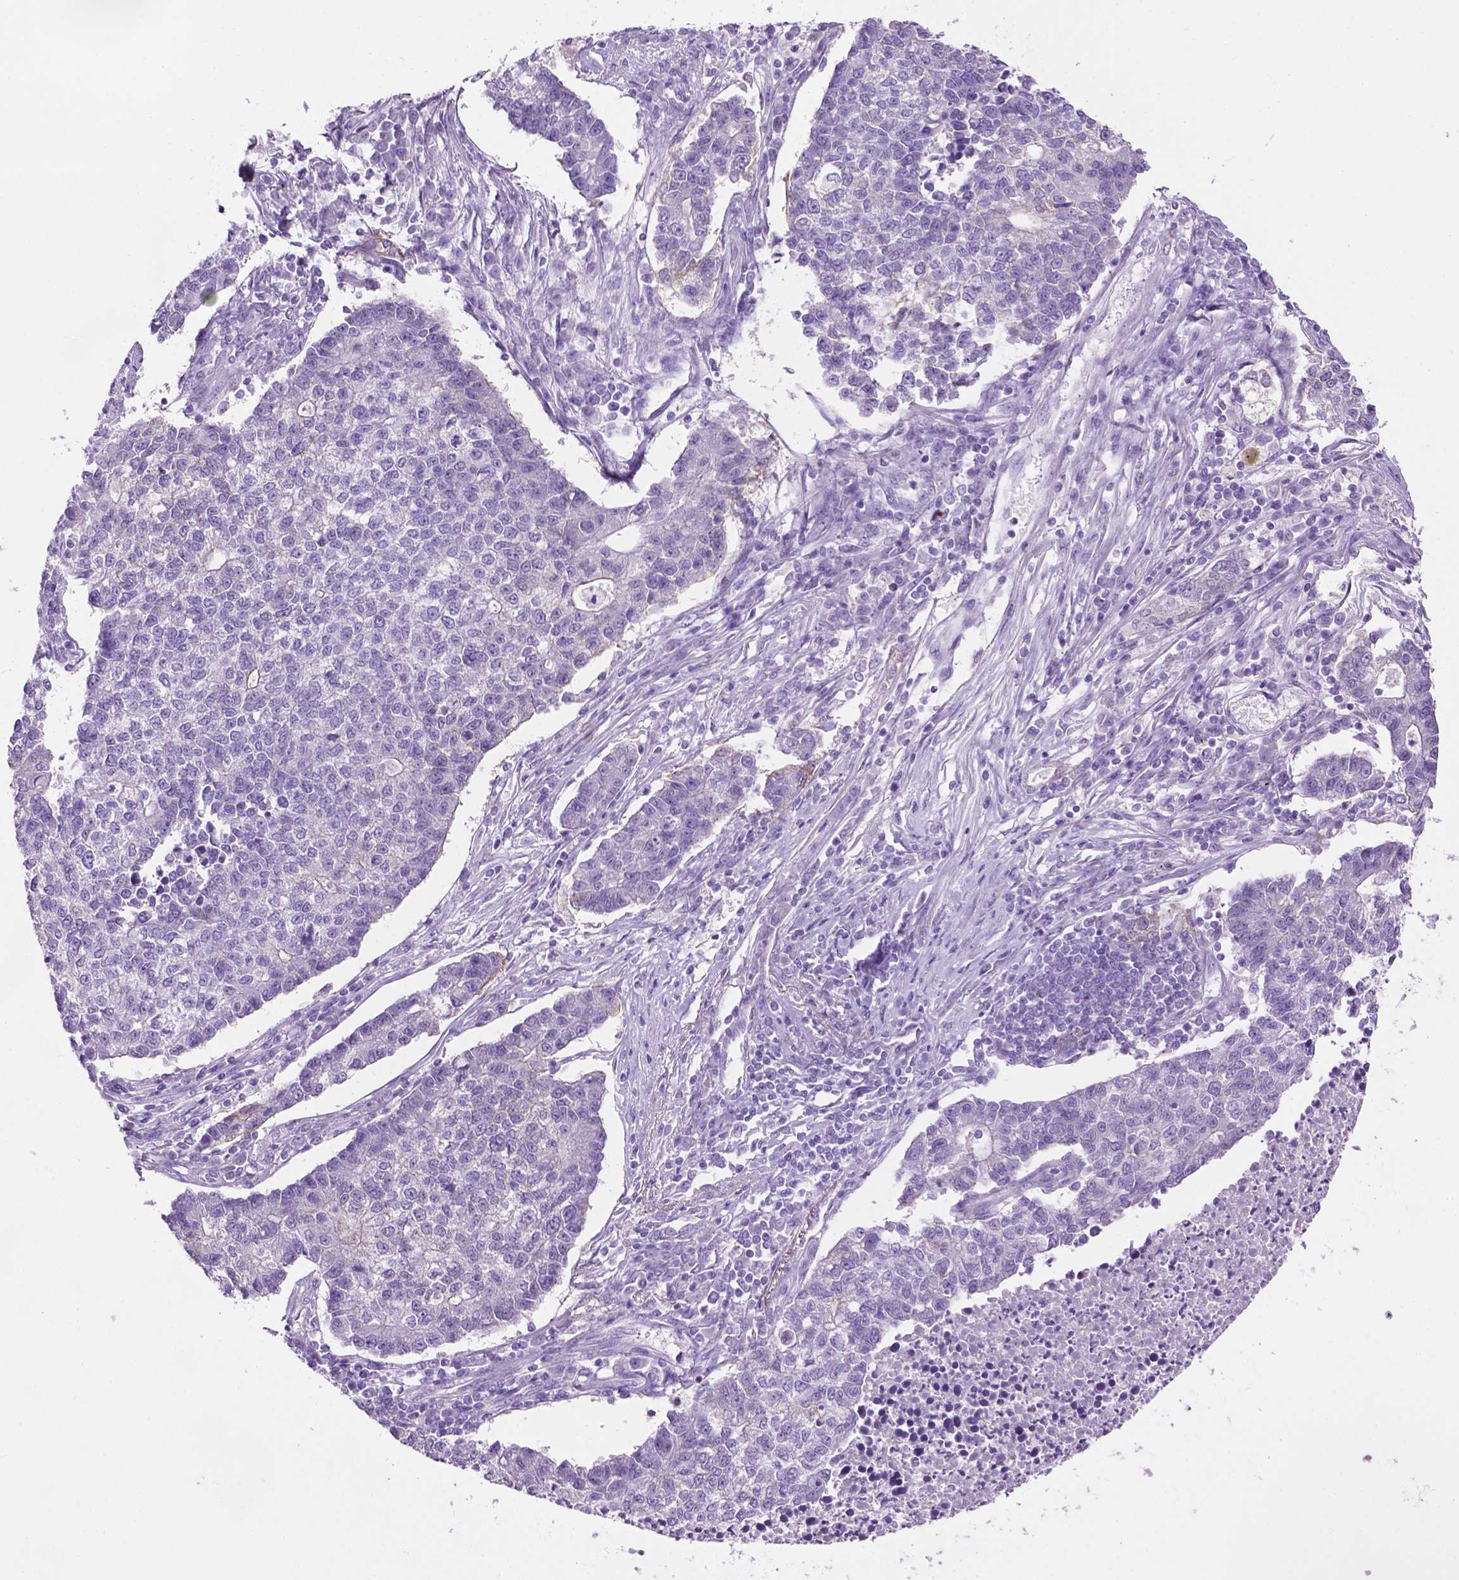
{"staining": {"intensity": "negative", "quantity": "none", "location": "none"}, "tissue": "lung cancer", "cell_type": "Tumor cells", "image_type": "cancer", "snomed": [{"axis": "morphology", "description": "Adenocarcinoma, NOS"}, {"axis": "topography", "description": "Lung"}], "caption": "A micrograph of human adenocarcinoma (lung) is negative for staining in tumor cells.", "gene": "TACSTD2", "patient": {"sex": "male", "age": 57}}